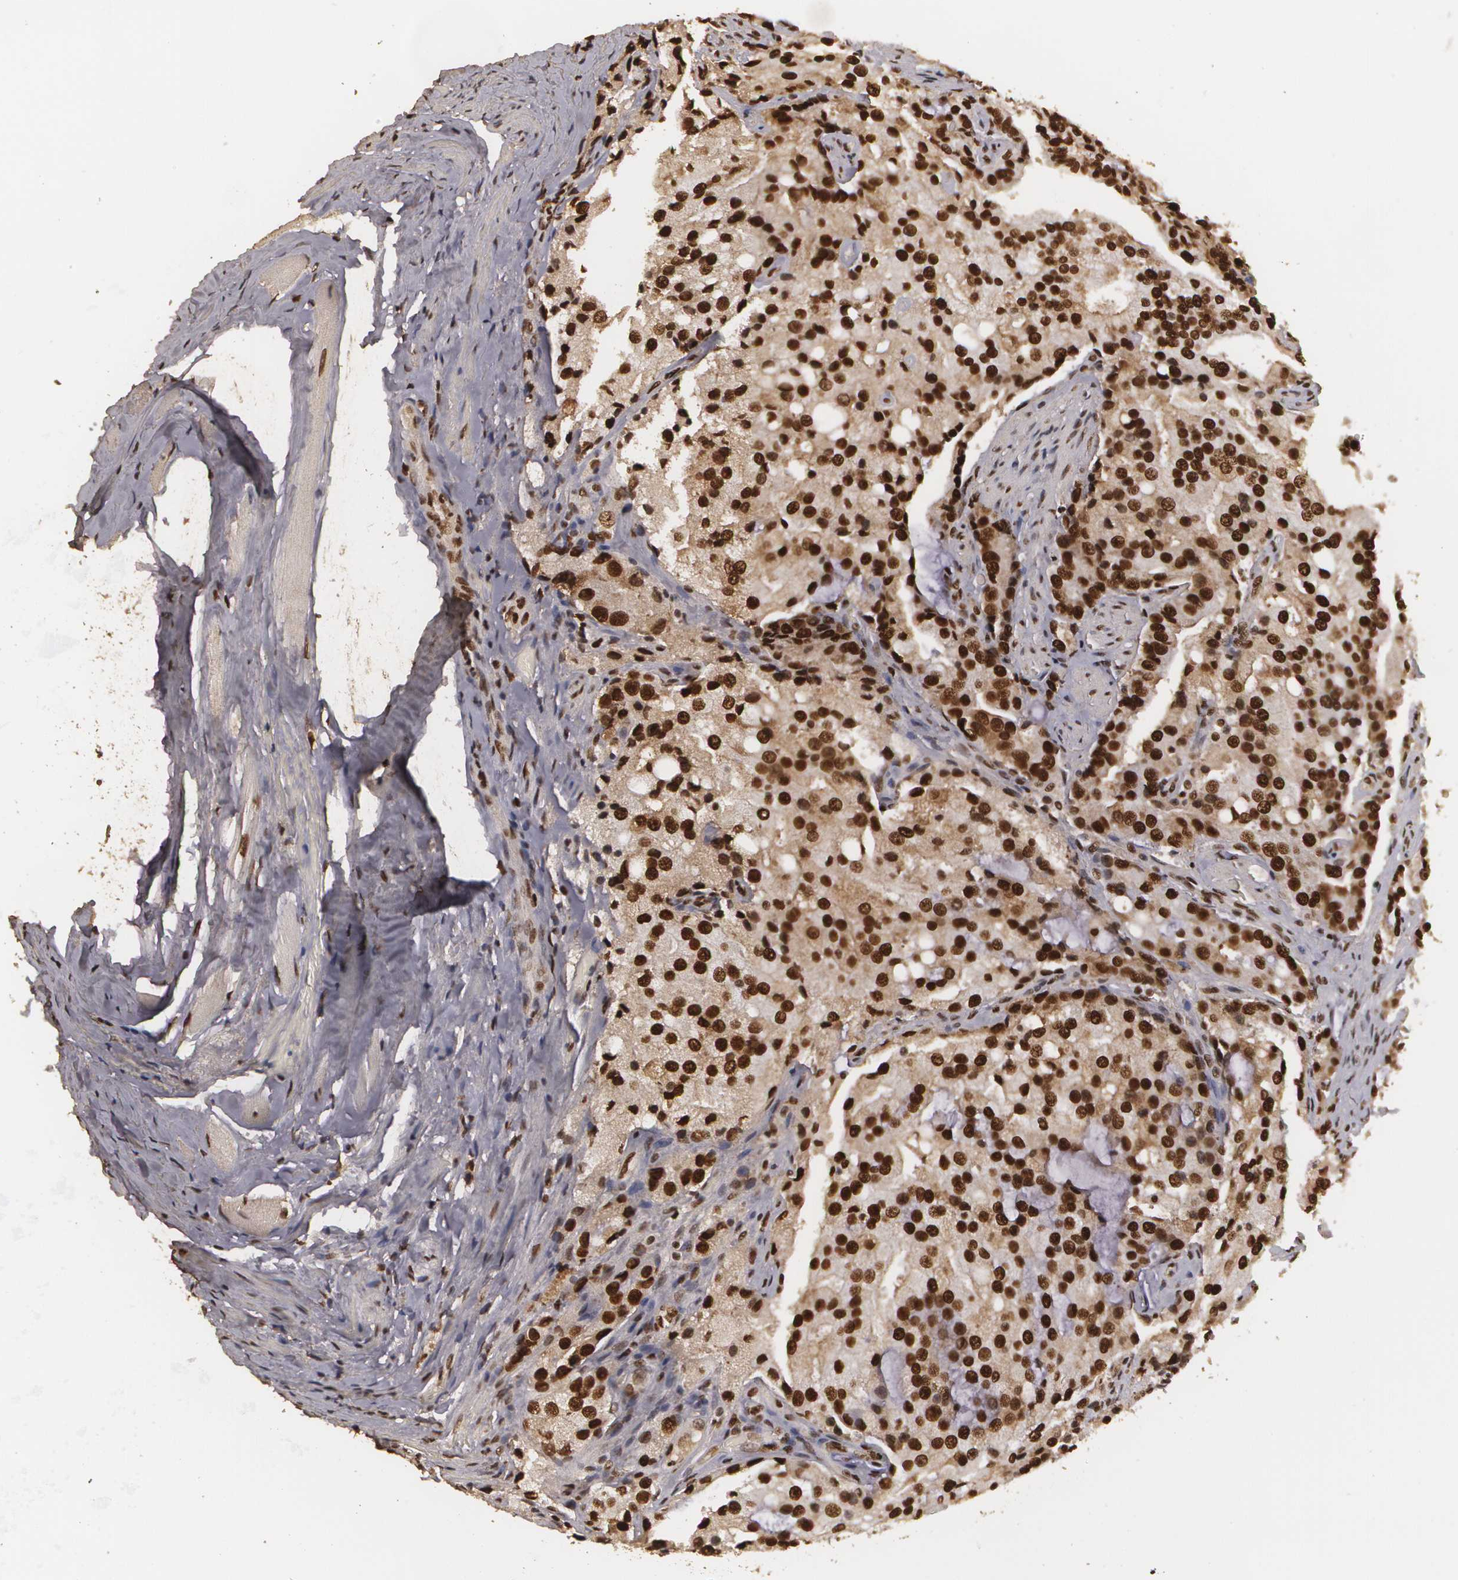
{"staining": {"intensity": "strong", "quantity": ">75%", "location": "cytoplasmic/membranous,nuclear"}, "tissue": "prostate cancer", "cell_type": "Tumor cells", "image_type": "cancer", "snomed": [{"axis": "morphology", "description": "Adenocarcinoma, Medium grade"}, {"axis": "topography", "description": "Prostate"}], "caption": "Prostate cancer (medium-grade adenocarcinoma) stained for a protein (brown) displays strong cytoplasmic/membranous and nuclear positive expression in about >75% of tumor cells.", "gene": "RCOR1", "patient": {"sex": "male", "age": 72}}